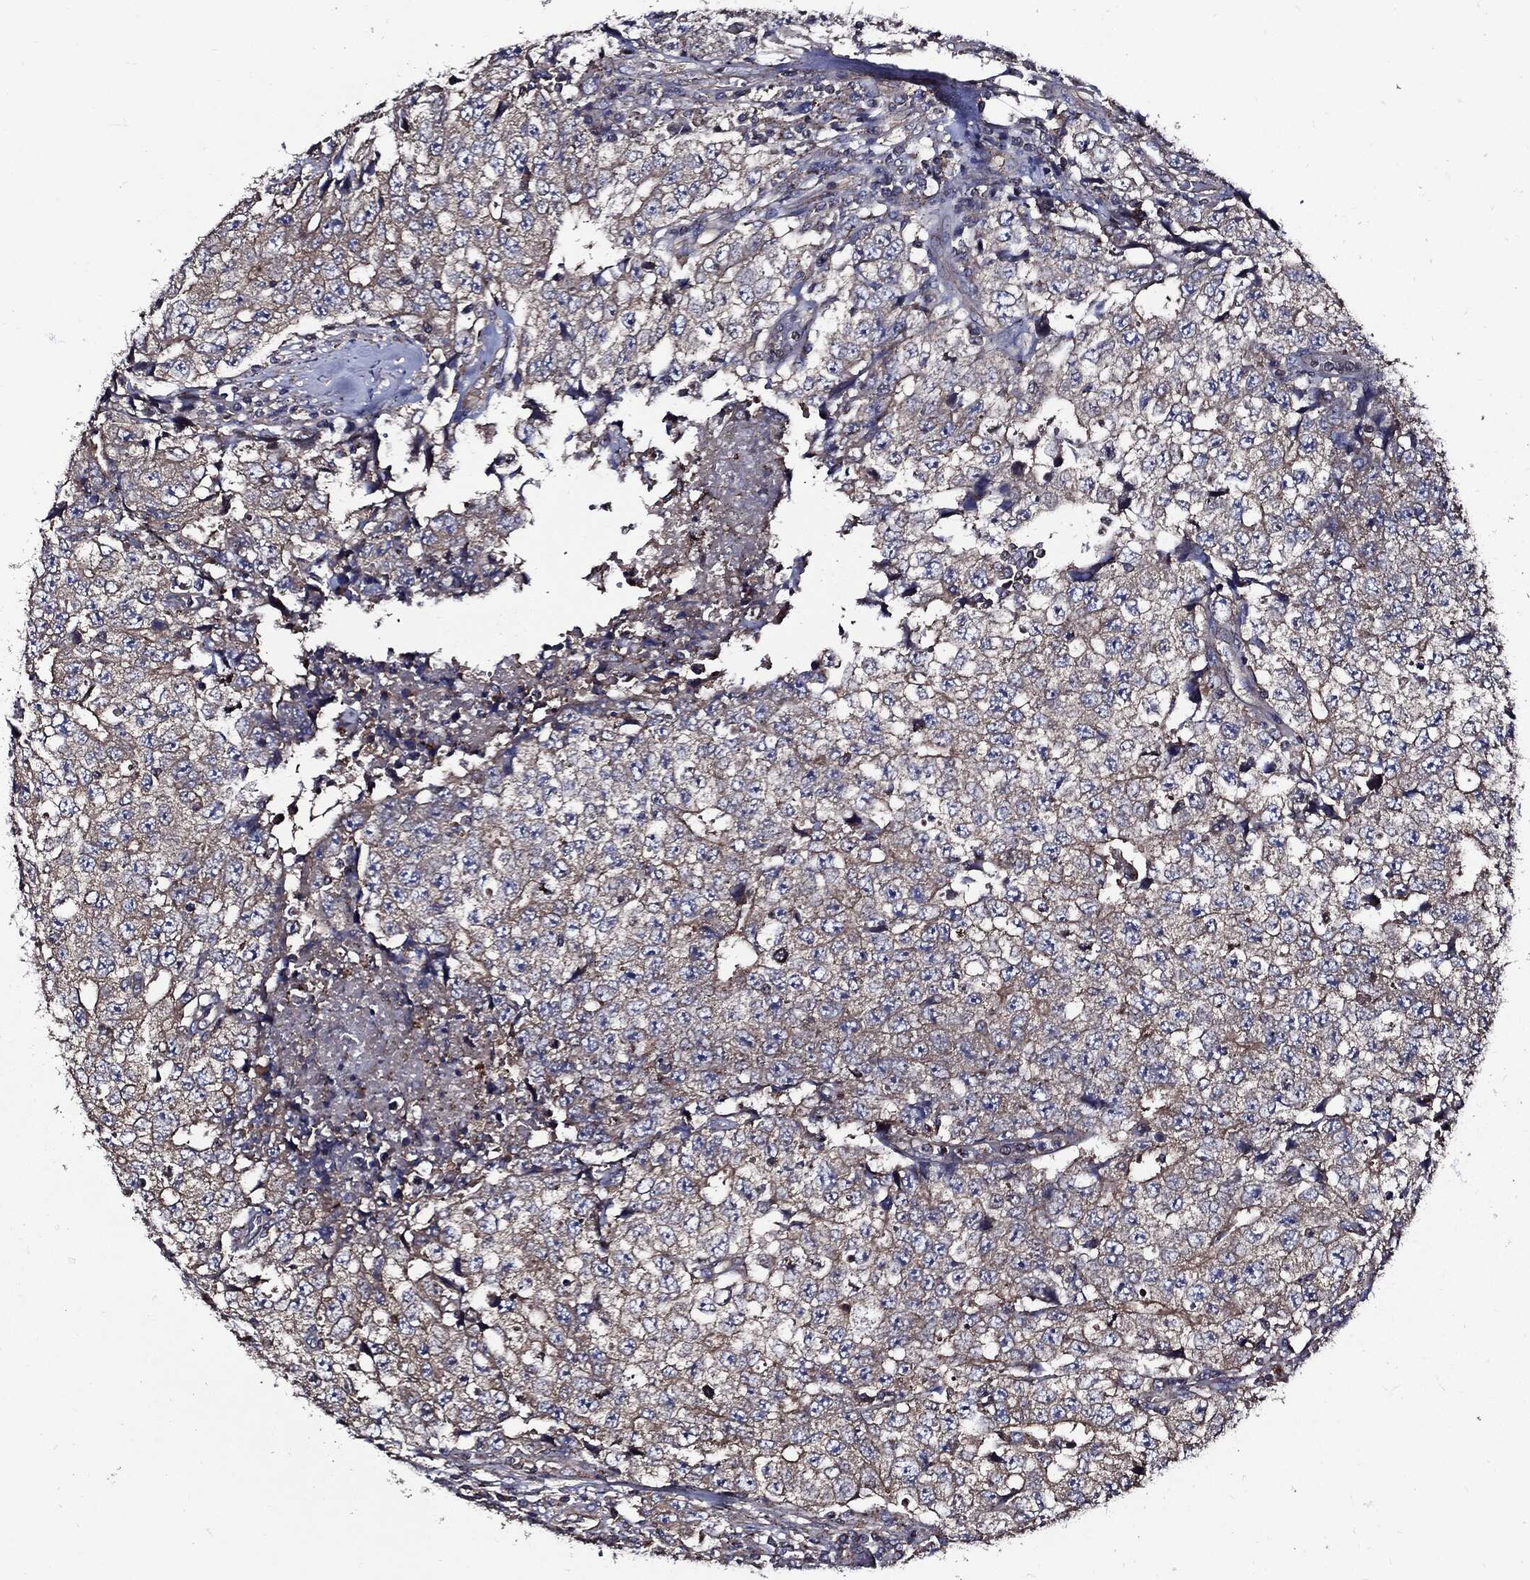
{"staining": {"intensity": "negative", "quantity": "none", "location": "none"}, "tissue": "testis cancer", "cell_type": "Tumor cells", "image_type": "cancer", "snomed": [{"axis": "morphology", "description": "Necrosis, NOS"}, {"axis": "morphology", "description": "Carcinoma, Embryonal, NOS"}, {"axis": "topography", "description": "Testis"}], "caption": "A histopathology image of testis cancer (embryonal carcinoma) stained for a protein exhibits no brown staining in tumor cells.", "gene": "PDCD6IP", "patient": {"sex": "male", "age": 19}}